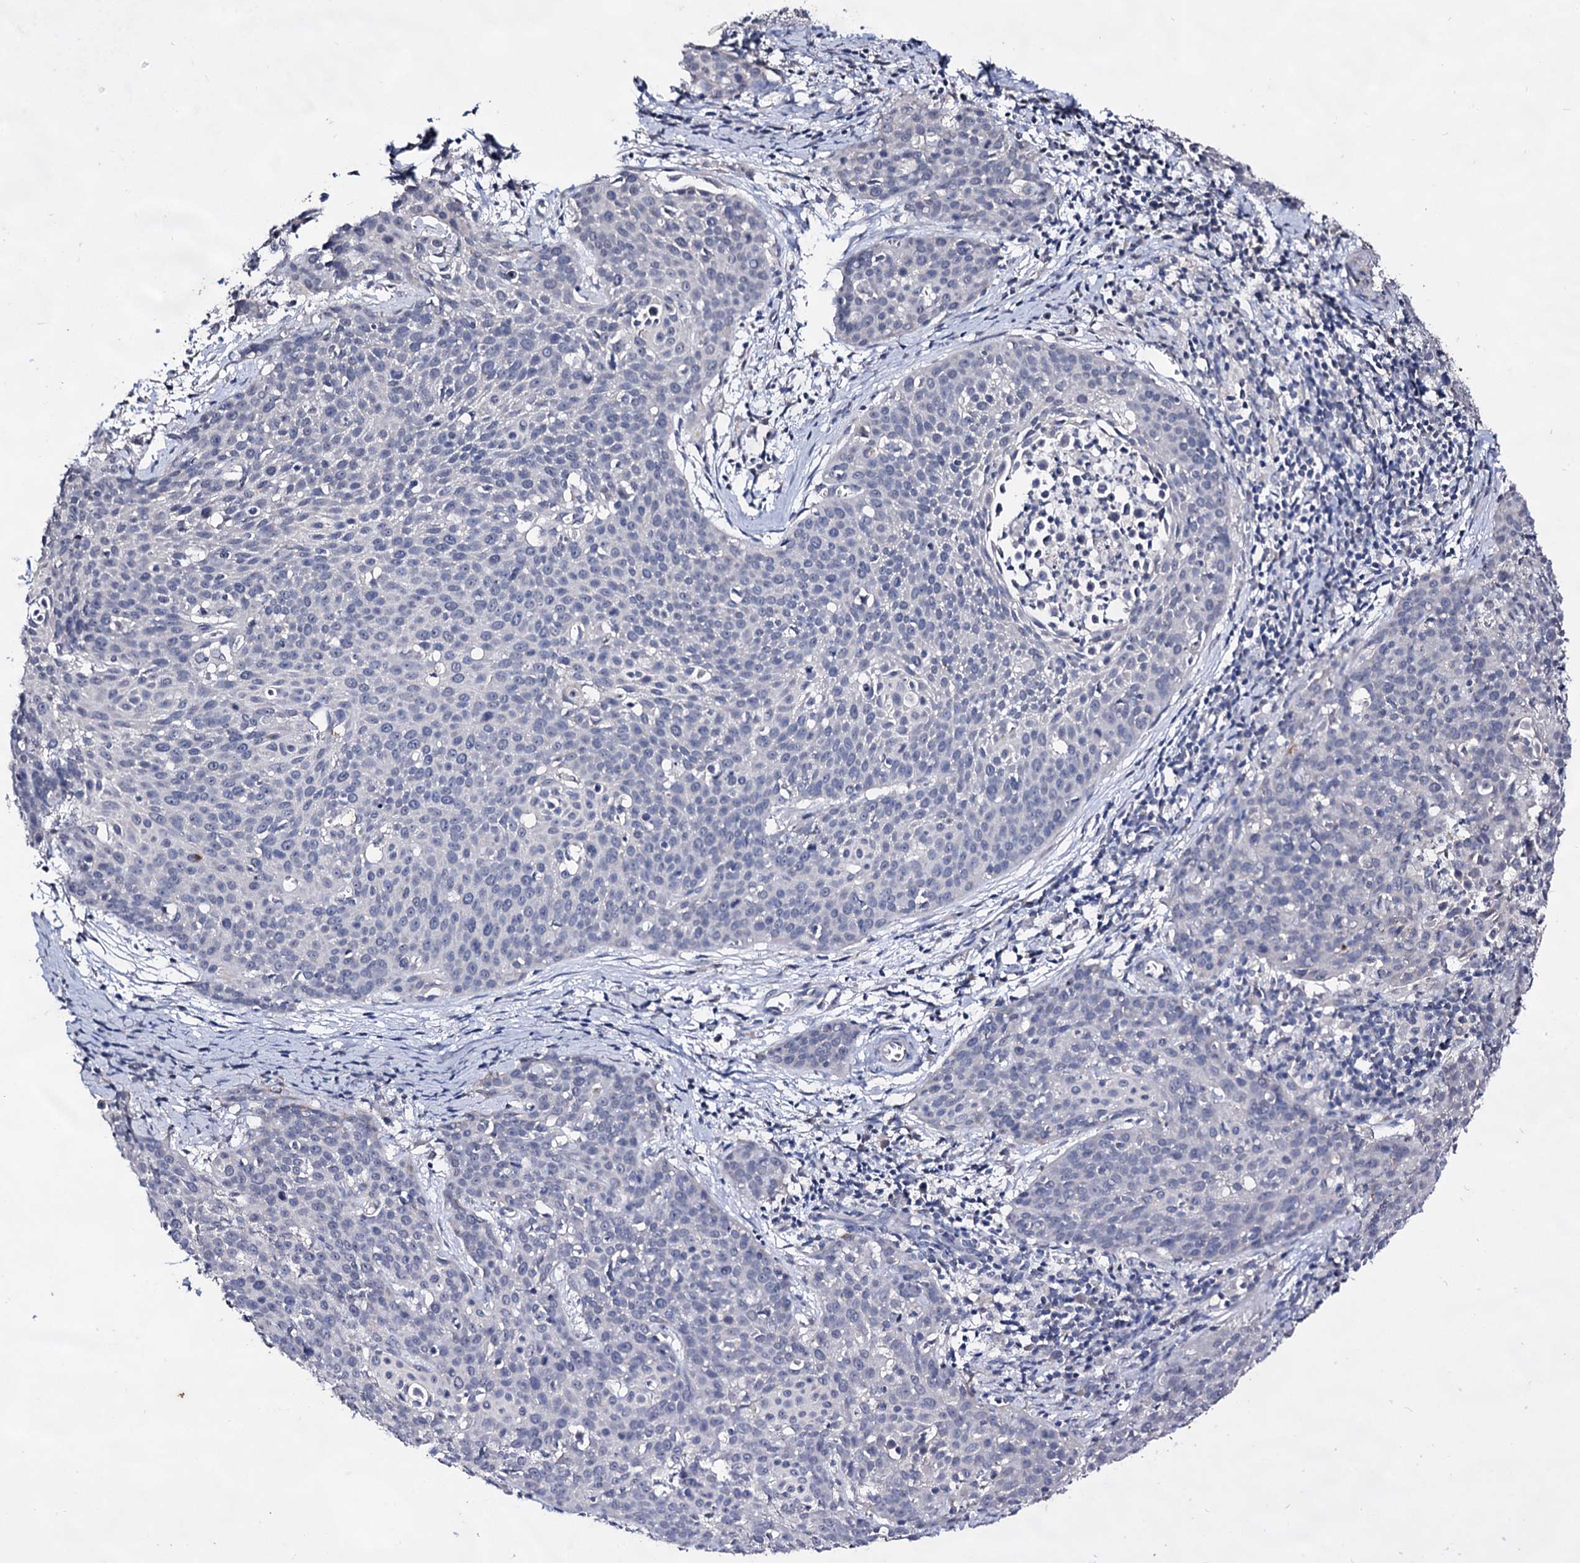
{"staining": {"intensity": "negative", "quantity": "none", "location": "none"}, "tissue": "cervical cancer", "cell_type": "Tumor cells", "image_type": "cancer", "snomed": [{"axis": "morphology", "description": "Squamous cell carcinoma, NOS"}, {"axis": "topography", "description": "Cervix"}], "caption": "Image shows no significant protein staining in tumor cells of cervical cancer (squamous cell carcinoma).", "gene": "PLIN1", "patient": {"sex": "female", "age": 38}}